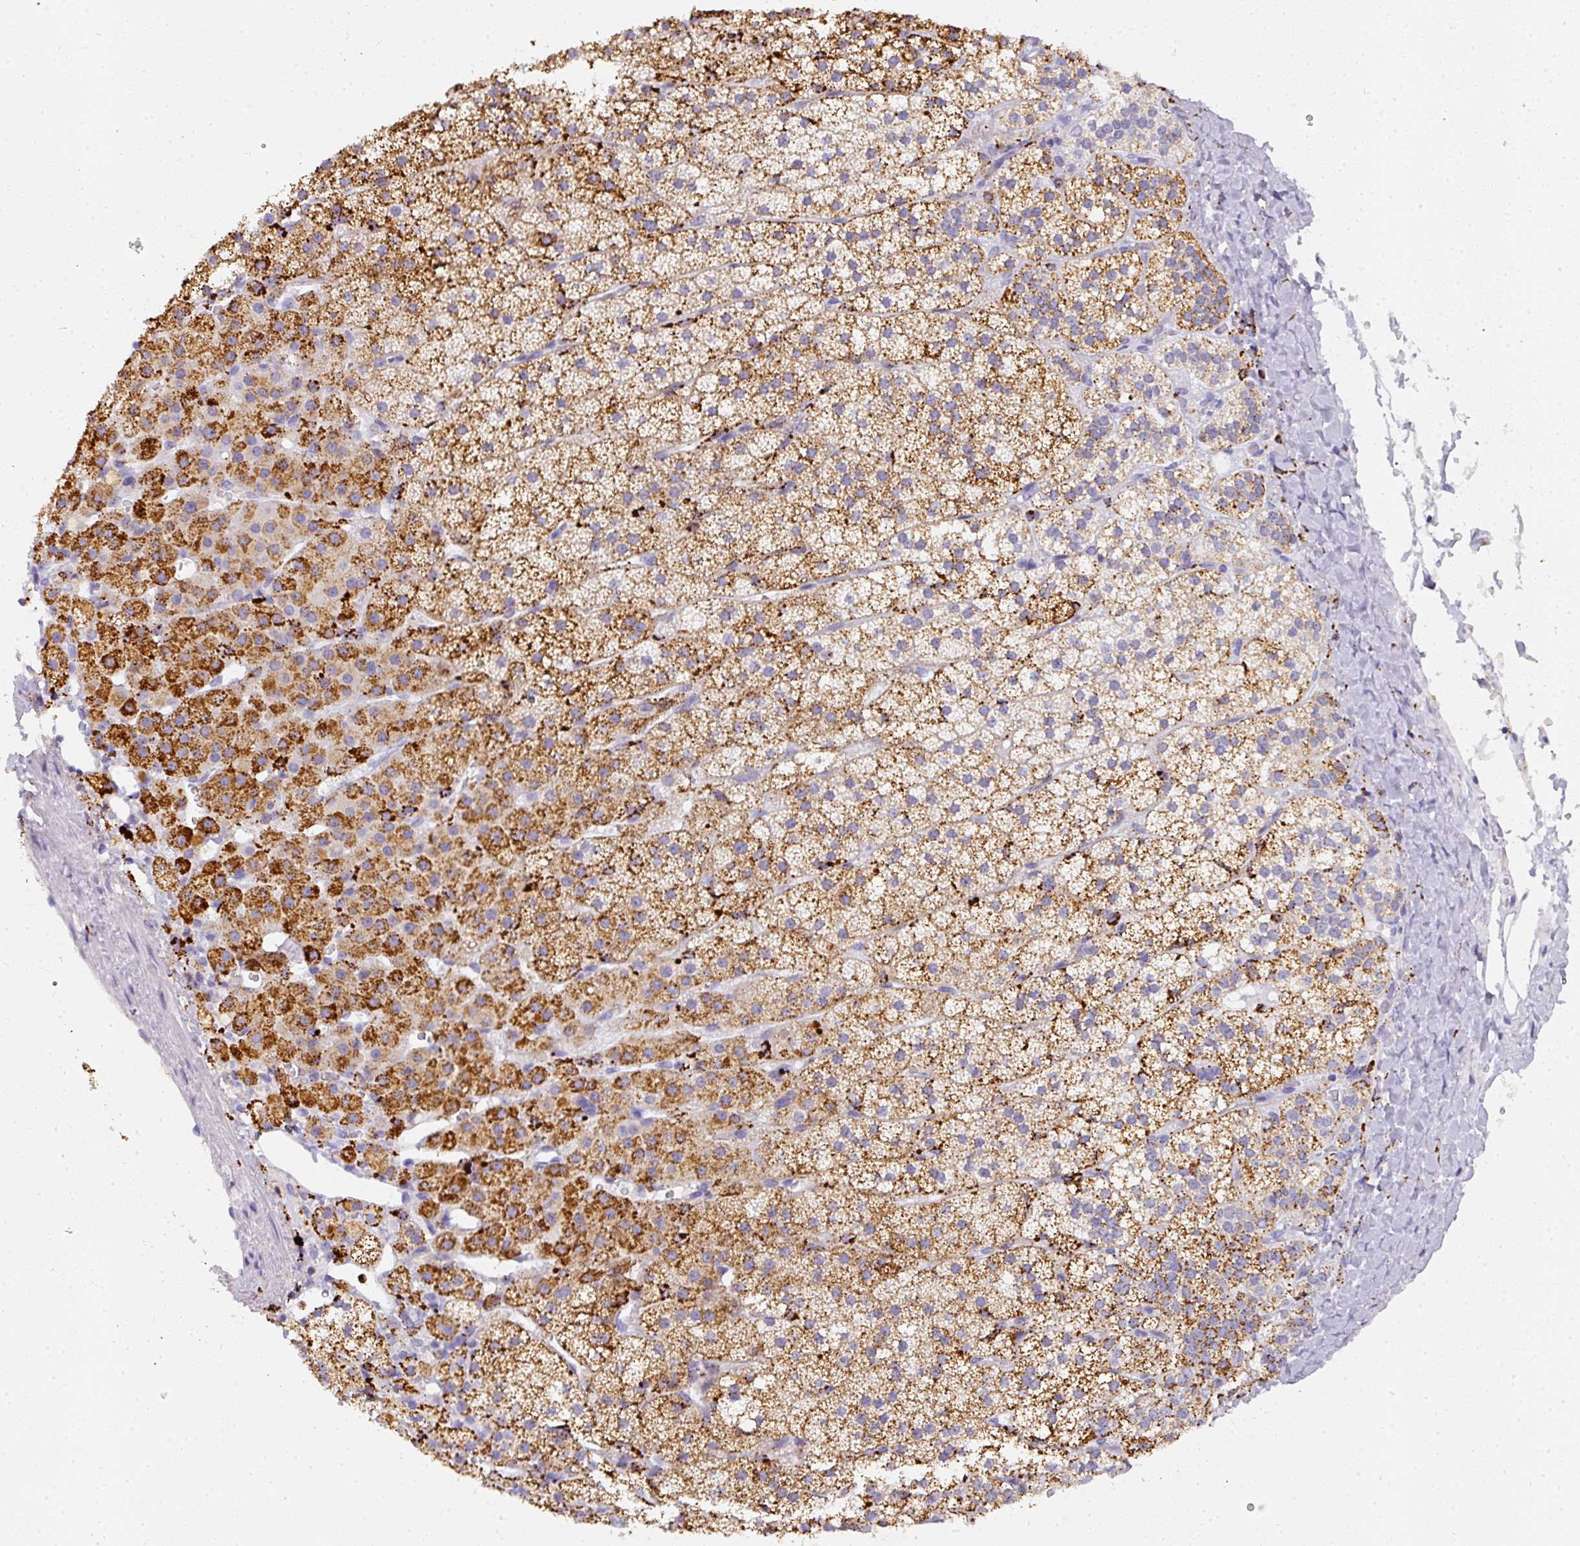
{"staining": {"intensity": "strong", "quantity": "25%-75%", "location": "cytoplasmic/membranous"}, "tissue": "adrenal gland", "cell_type": "Glandular cells", "image_type": "normal", "snomed": [{"axis": "morphology", "description": "Normal tissue, NOS"}, {"axis": "topography", "description": "Adrenal gland"}], "caption": "Strong cytoplasmic/membranous positivity for a protein is seen in approximately 25%-75% of glandular cells of unremarkable adrenal gland using immunohistochemistry.", "gene": "MMACHC", "patient": {"sex": "male", "age": 53}}